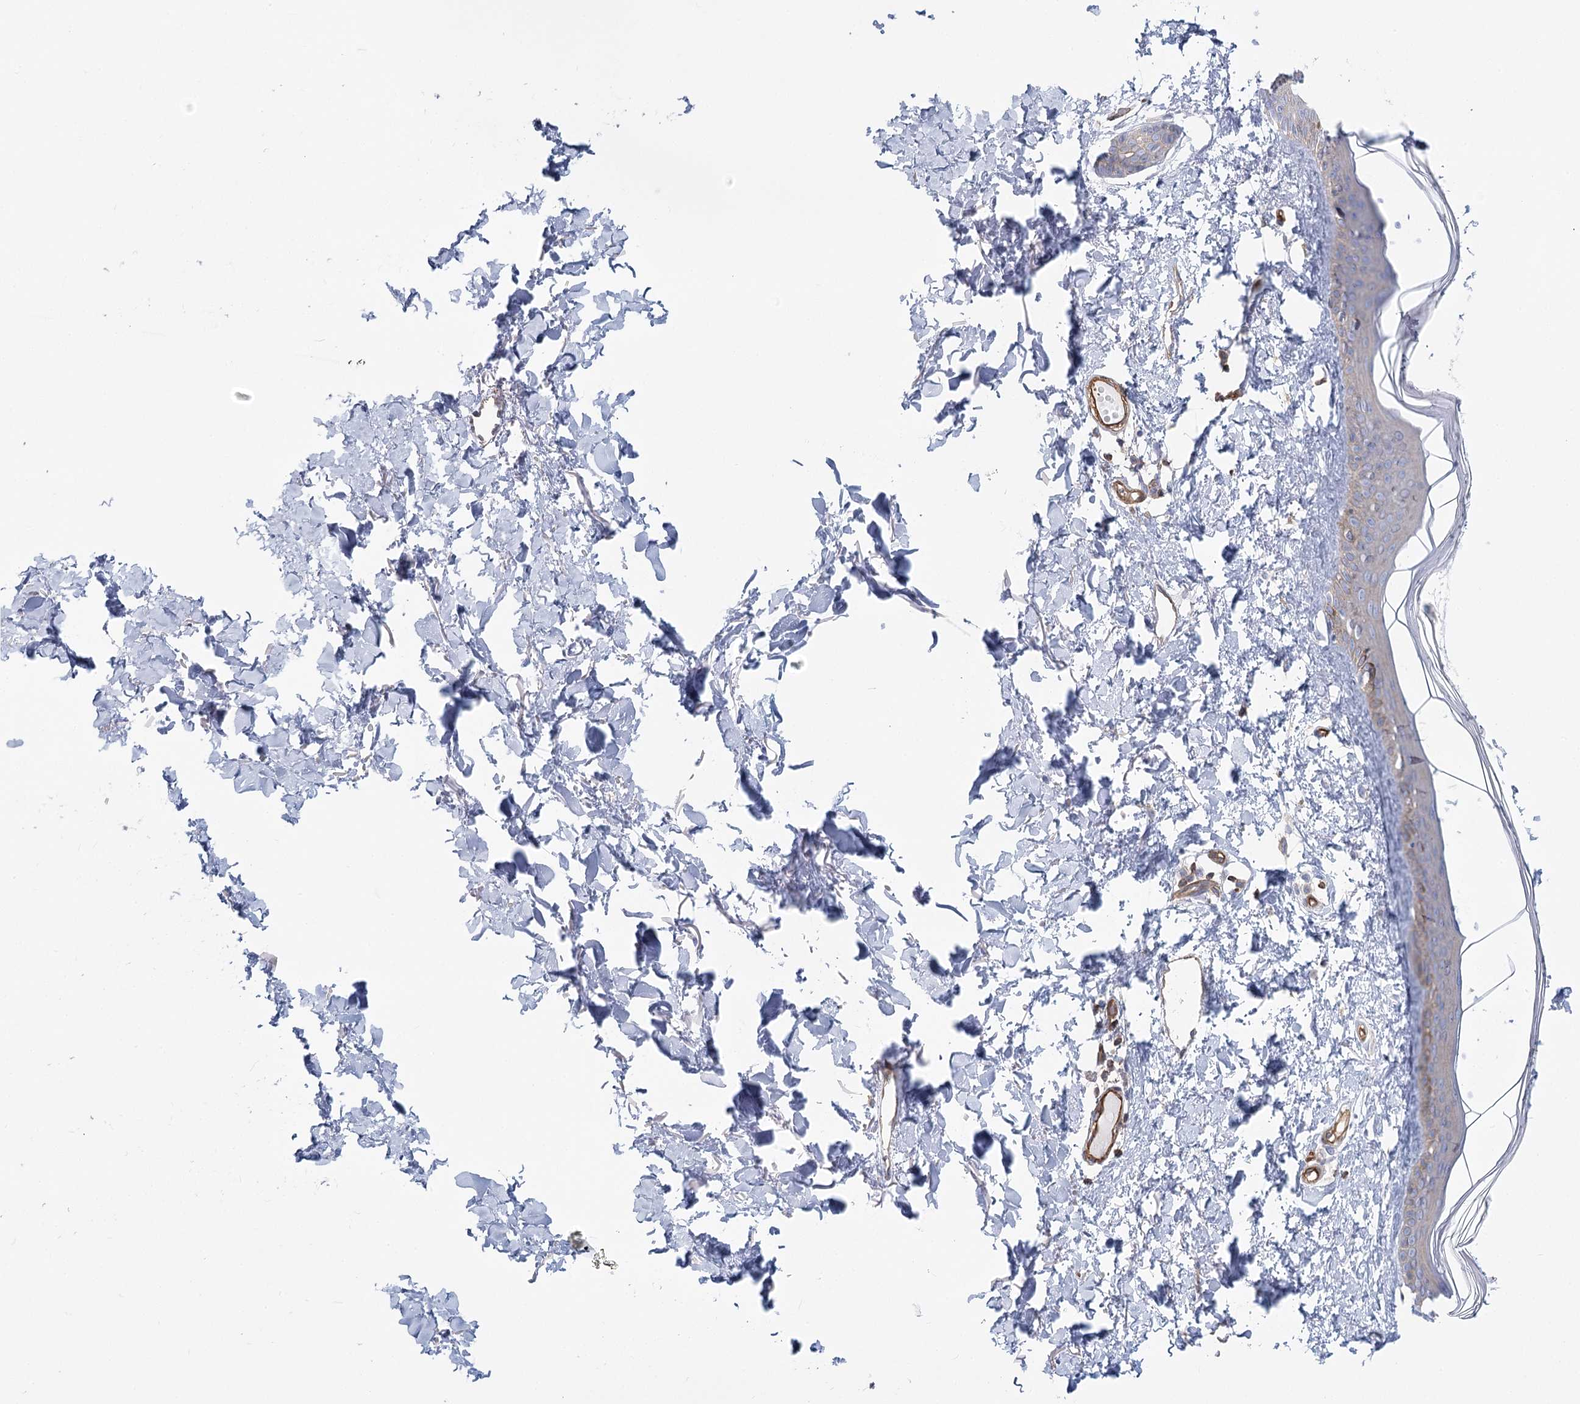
{"staining": {"intensity": "negative", "quantity": "none", "location": "none"}, "tissue": "skin", "cell_type": "Fibroblasts", "image_type": "normal", "snomed": [{"axis": "morphology", "description": "Normal tissue, NOS"}, {"axis": "topography", "description": "Skin"}], "caption": "Immunohistochemical staining of benign skin demonstrates no significant positivity in fibroblasts.", "gene": "IFT46", "patient": {"sex": "female", "age": 58}}